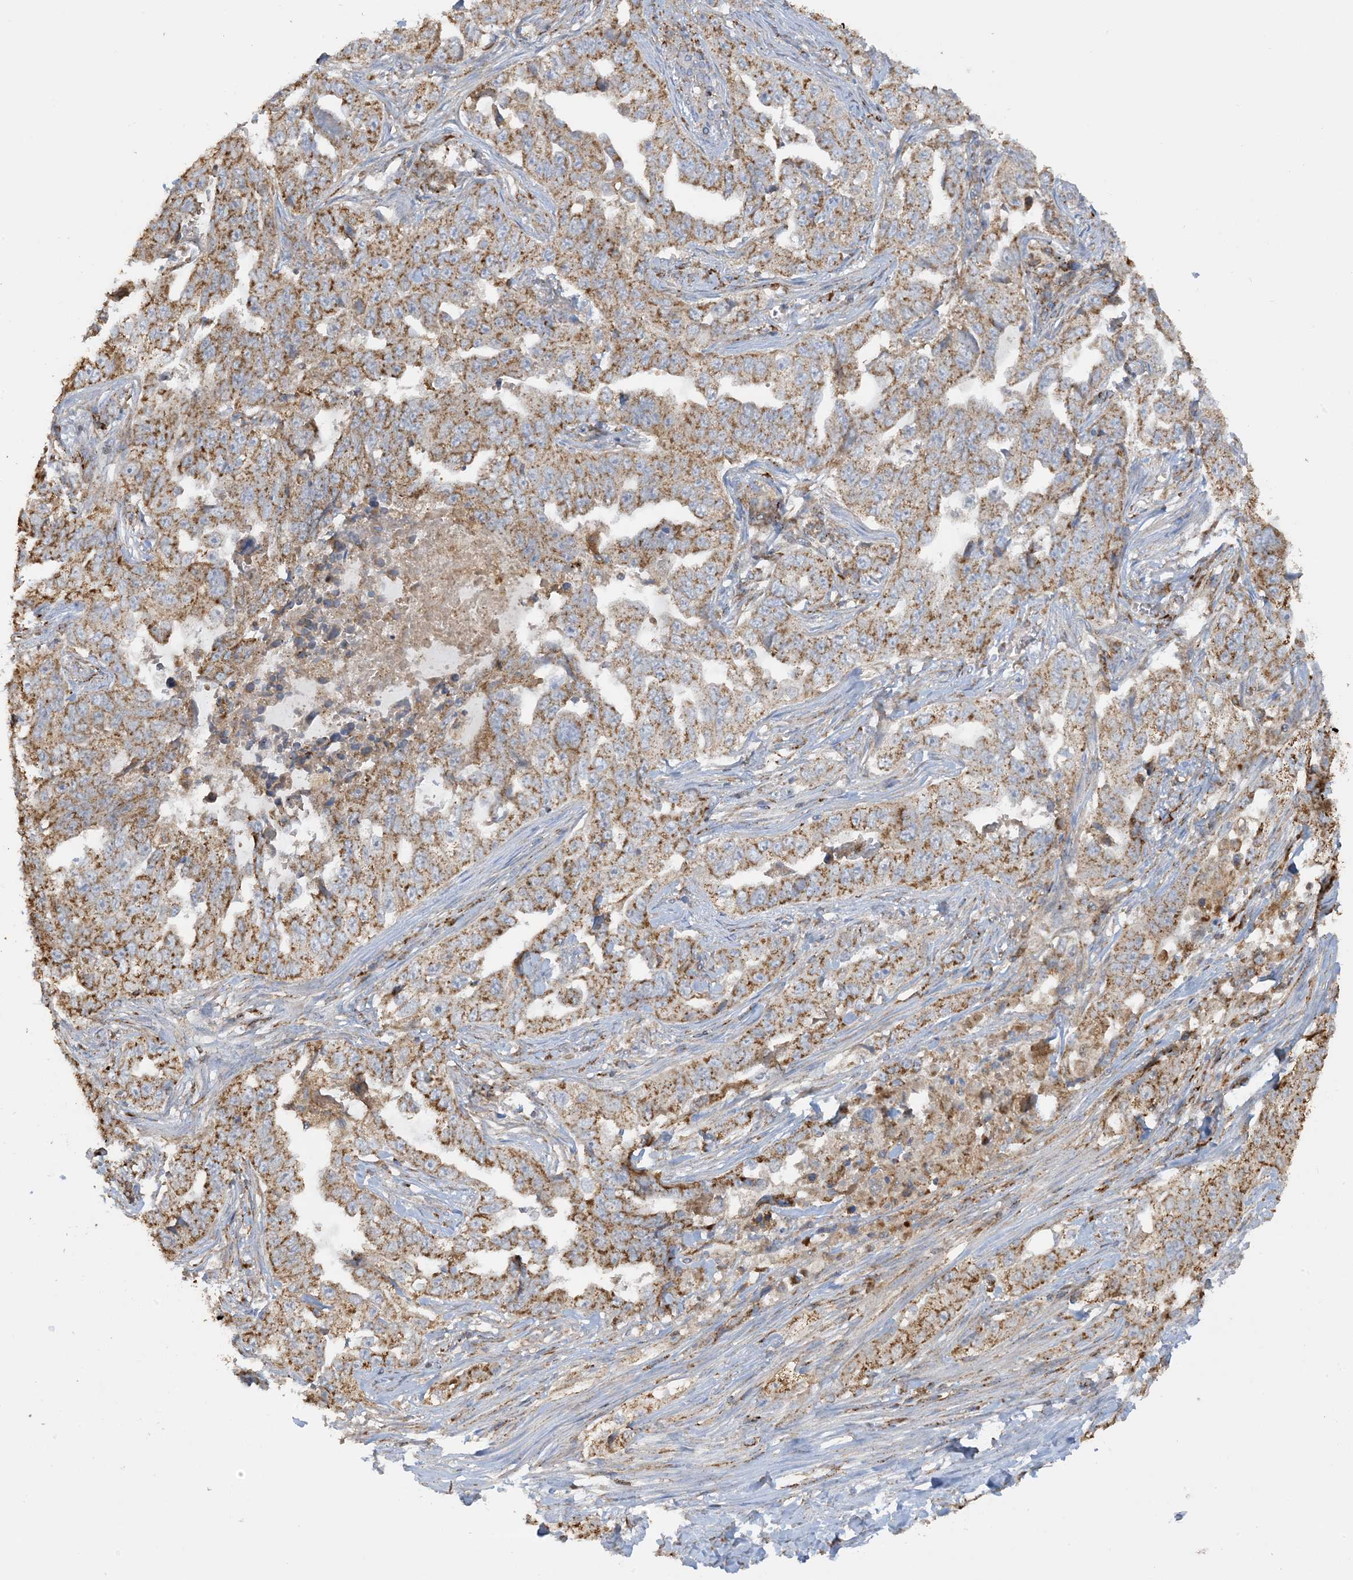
{"staining": {"intensity": "moderate", "quantity": ">75%", "location": "cytoplasmic/membranous"}, "tissue": "lung cancer", "cell_type": "Tumor cells", "image_type": "cancer", "snomed": [{"axis": "morphology", "description": "Adenocarcinoma, NOS"}, {"axis": "topography", "description": "Lung"}], "caption": "Protein analysis of lung cancer tissue exhibits moderate cytoplasmic/membranous expression in approximately >75% of tumor cells. The protein is stained brown, and the nuclei are stained in blue (DAB (3,3'-diaminobenzidine) IHC with brightfield microscopy, high magnification).", "gene": "AGA", "patient": {"sex": "female", "age": 51}}